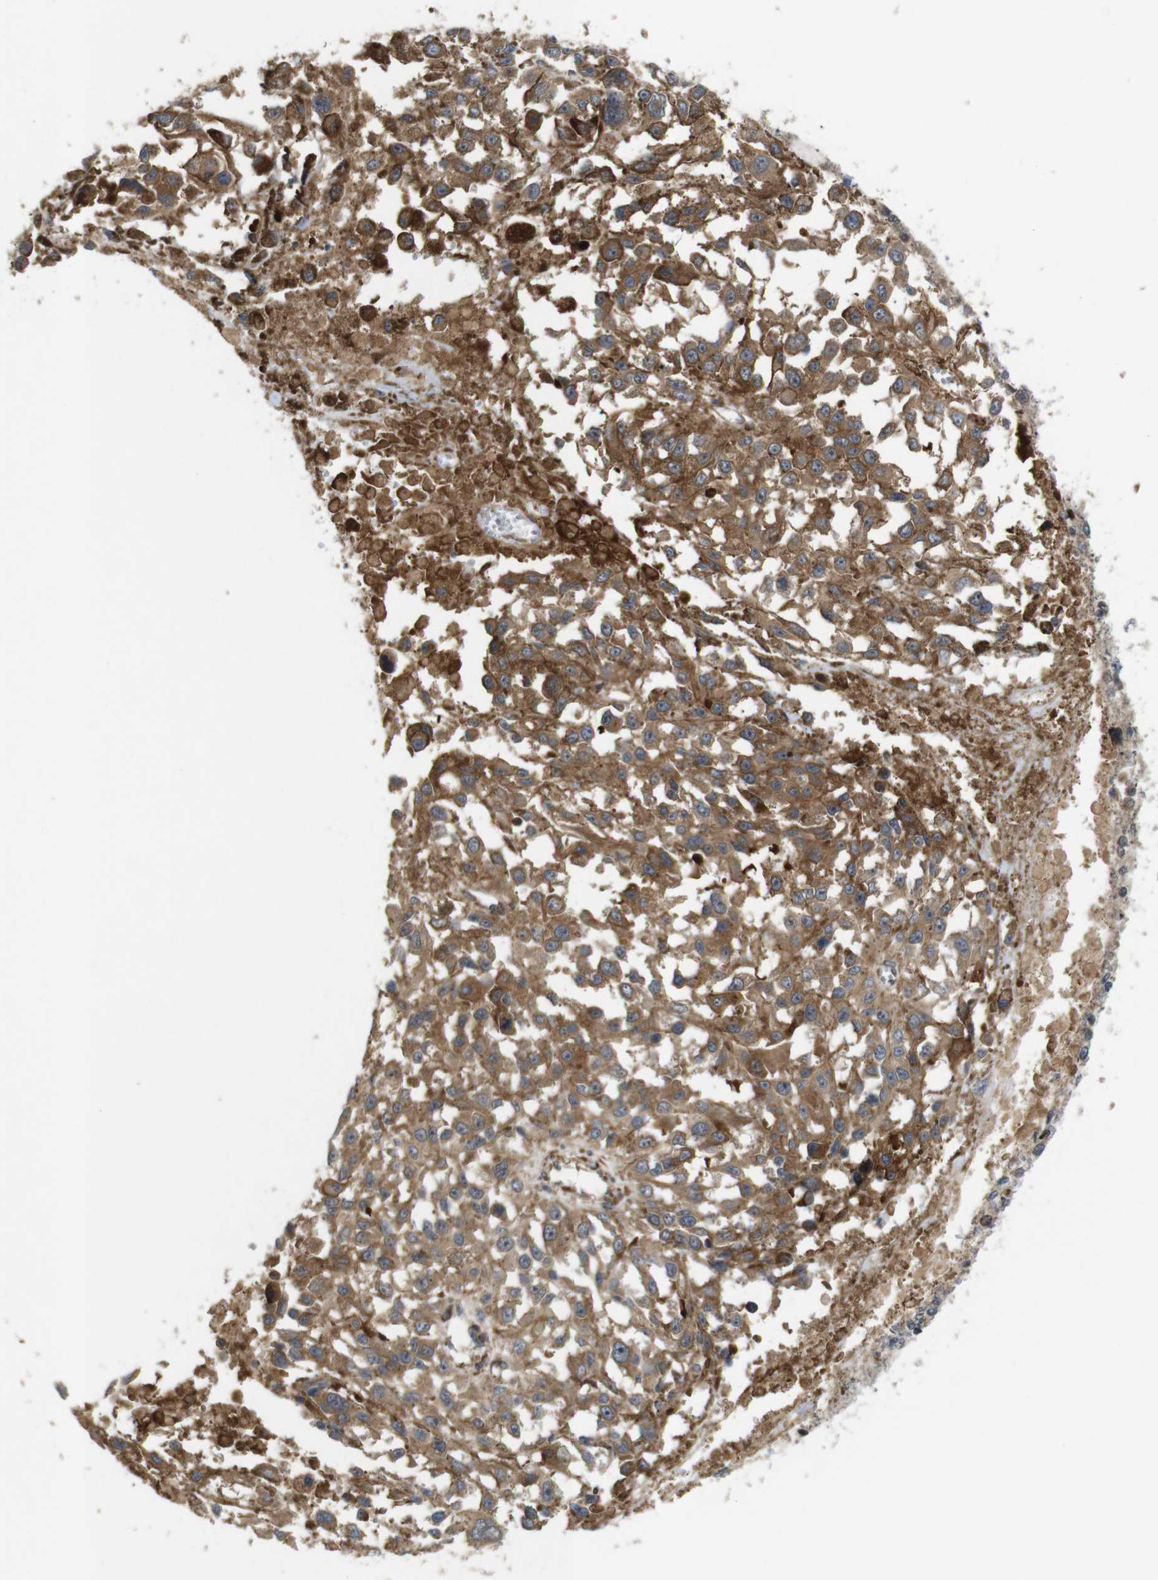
{"staining": {"intensity": "strong", "quantity": ">75%", "location": "cytoplasmic/membranous"}, "tissue": "melanoma", "cell_type": "Tumor cells", "image_type": "cancer", "snomed": [{"axis": "morphology", "description": "Malignant melanoma, Metastatic site"}, {"axis": "topography", "description": "Lymph node"}], "caption": "IHC image of human malignant melanoma (metastatic site) stained for a protein (brown), which shows high levels of strong cytoplasmic/membranous expression in approximately >75% of tumor cells.", "gene": "P3H2", "patient": {"sex": "male", "age": 59}}